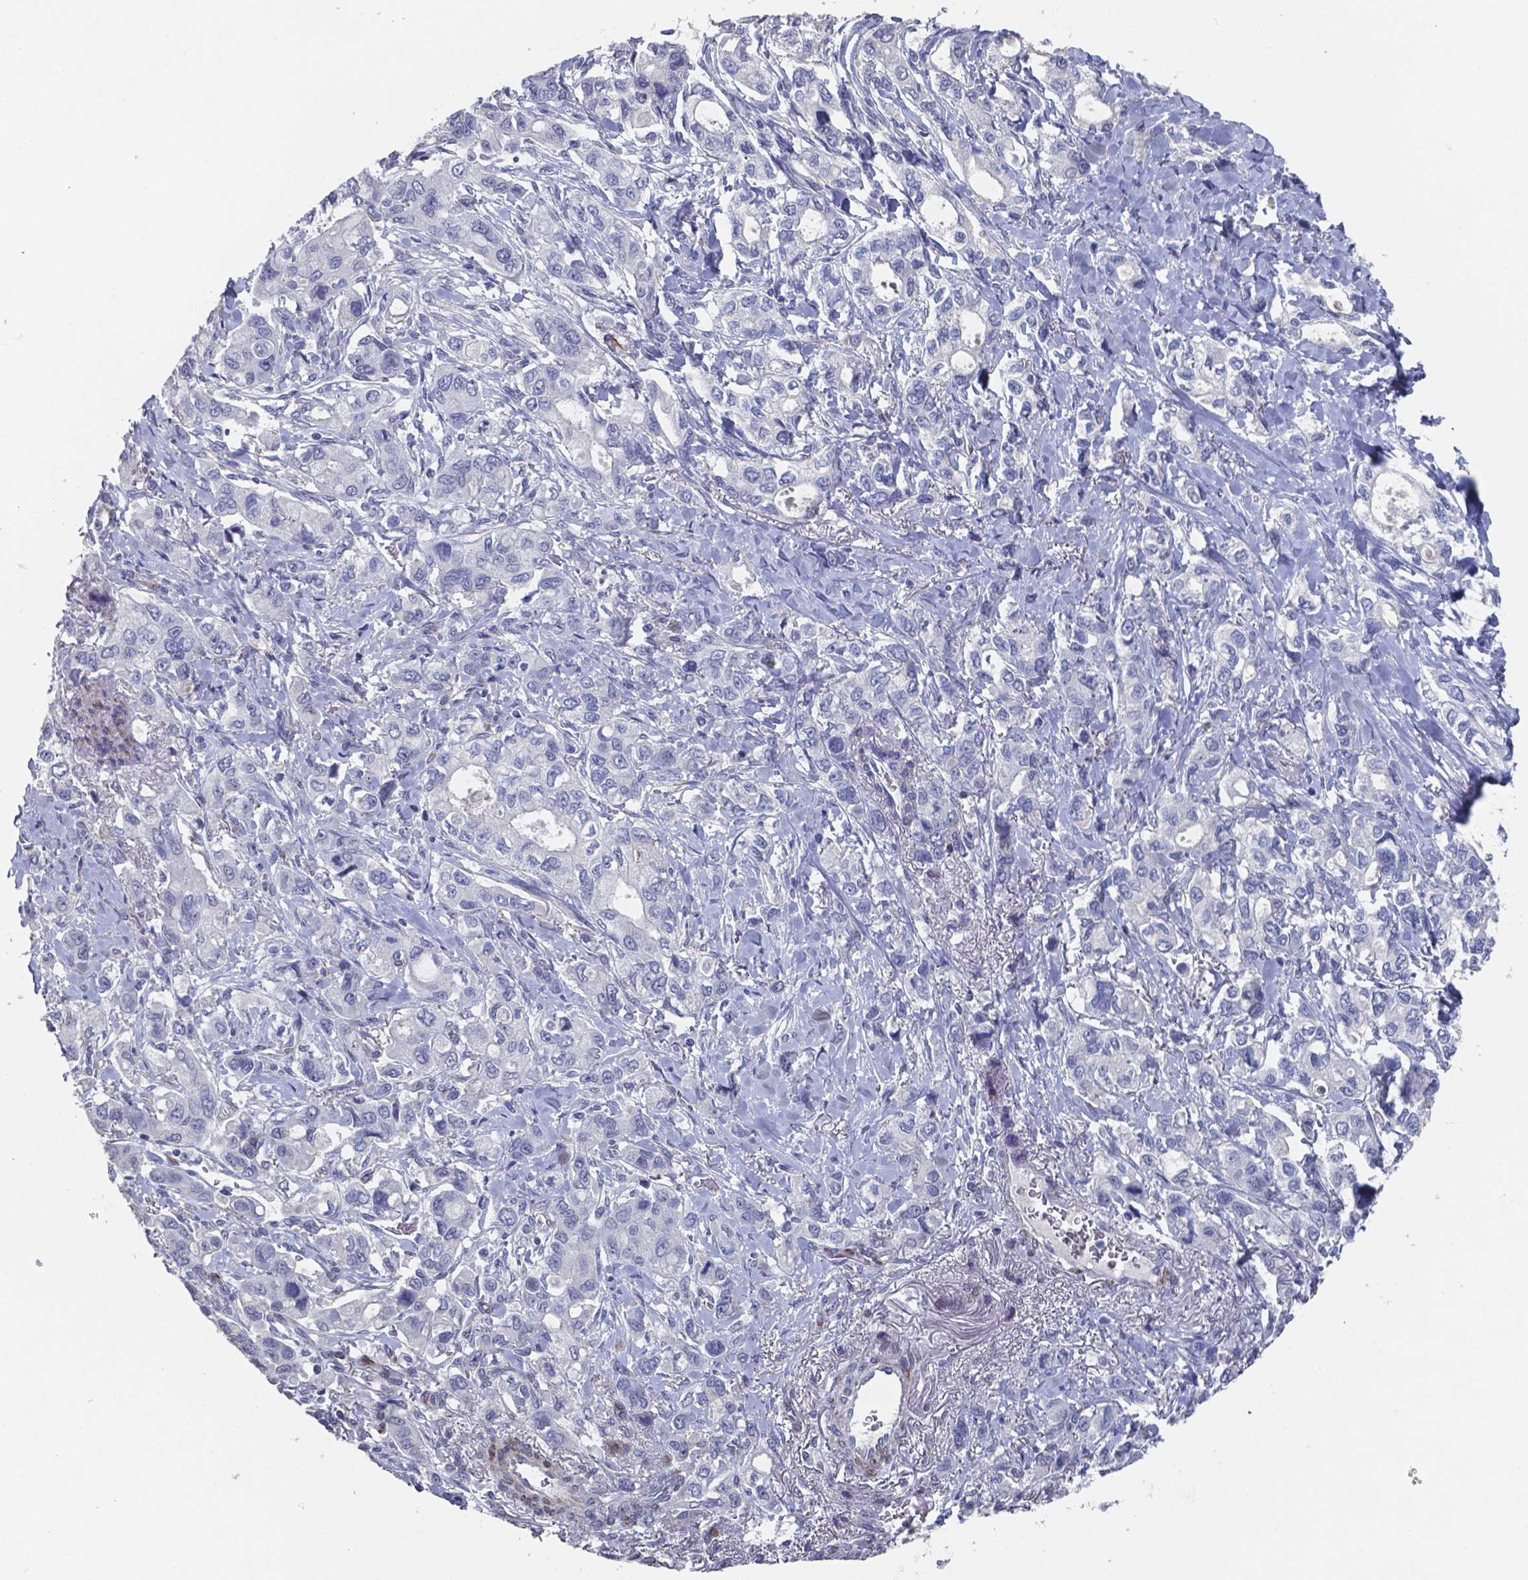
{"staining": {"intensity": "negative", "quantity": "none", "location": "none"}, "tissue": "stomach cancer", "cell_type": "Tumor cells", "image_type": "cancer", "snomed": [{"axis": "morphology", "description": "Adenocarcinoma, NOS"}, {"axis": "topography", "description": "Stomach"}], "caption": "IHC of human stomach cancer demonstrates no positivity in tumor cells. (Brightfield microscopy of DAB (3,3'-diaminobenzidine) immunohistochemistry (IHC) at high magnification).", "gene": "PLA2R1", "patient": {"sex": "male", "age": 63}}